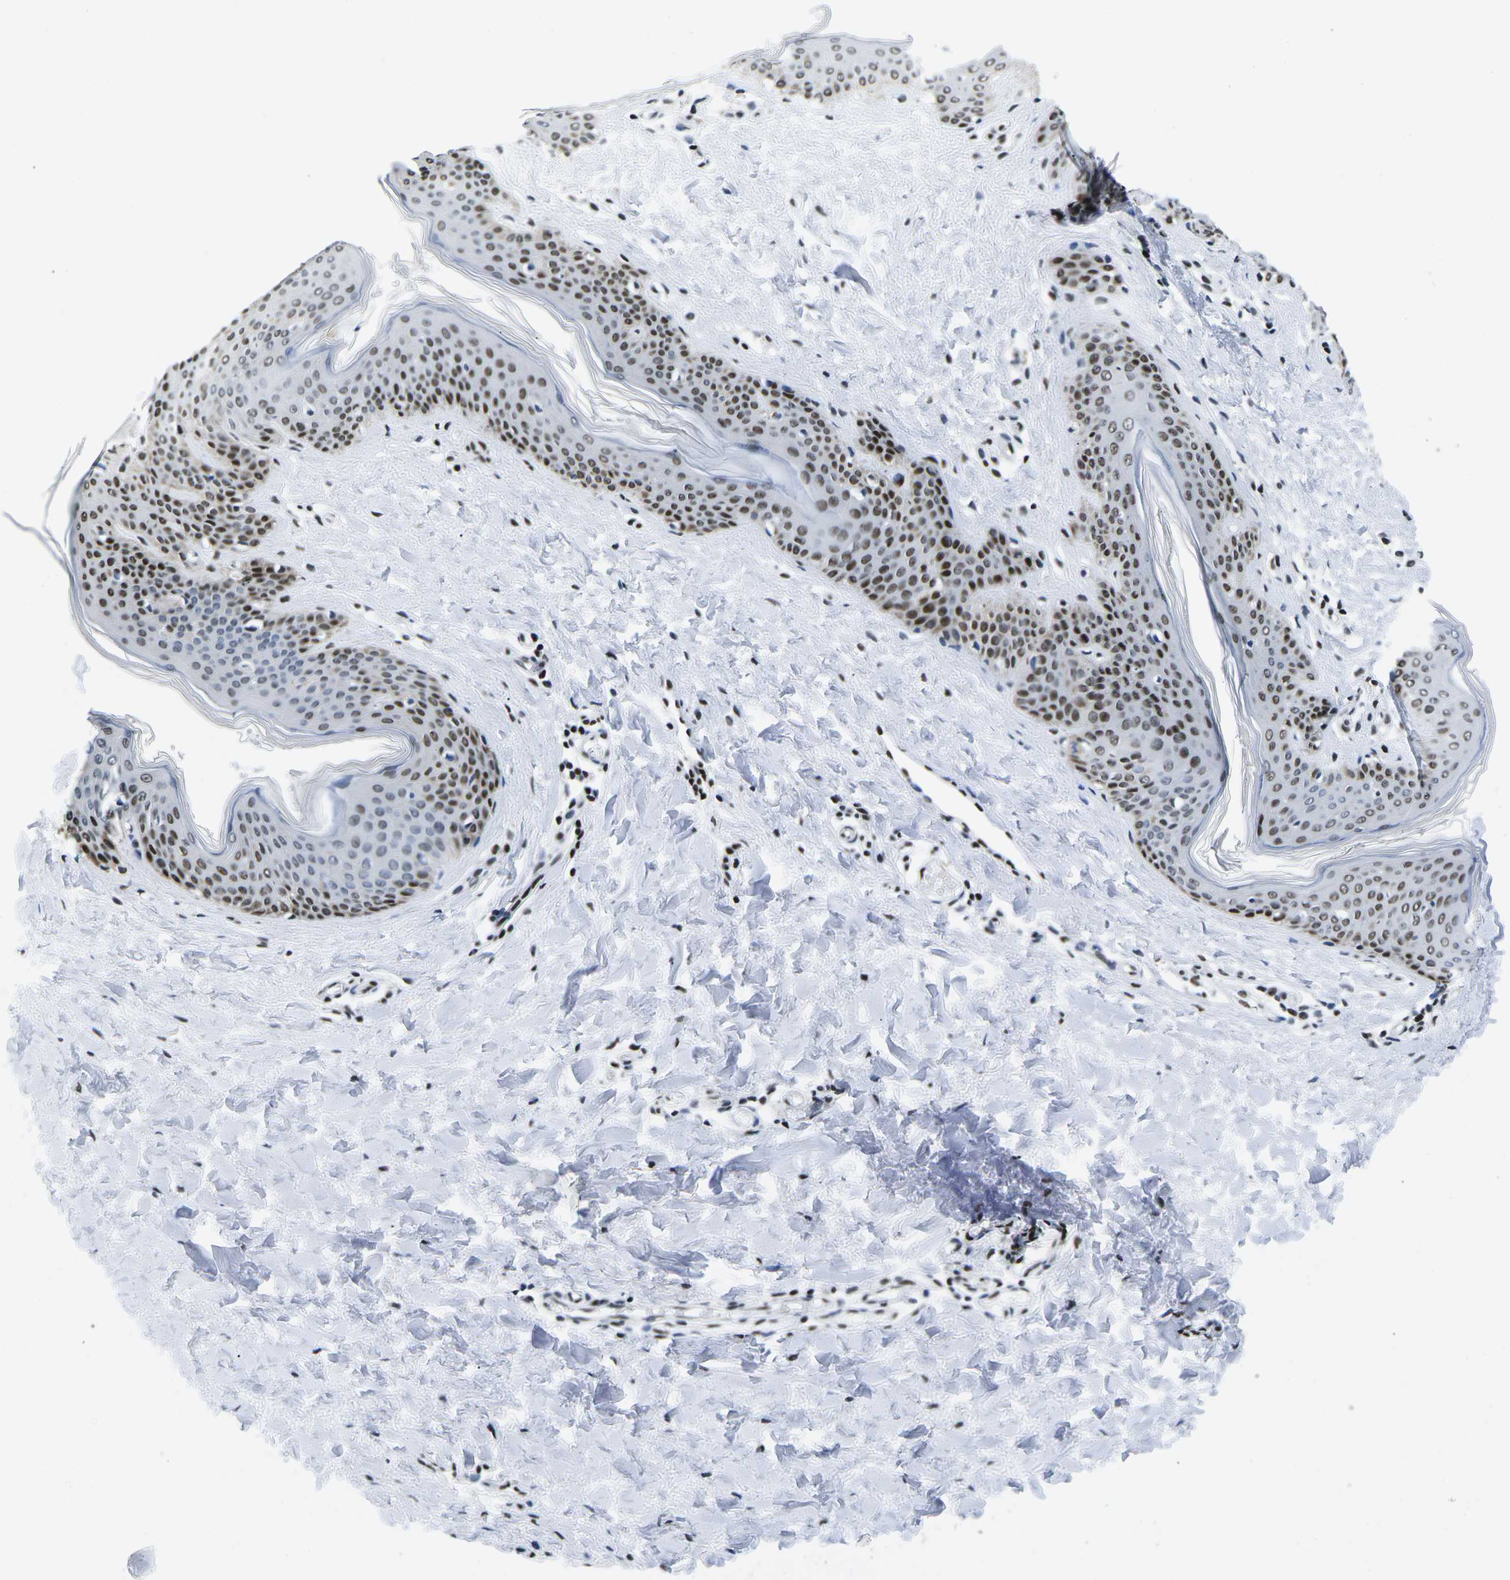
{"staining": {"intensity": "moderate", "quantity": ">75%", "location": "nuclear"}, "tissue": "skin", "cell_type": "Fibroblasts", "image_type": "normal", "snomed": [{"axis": "morphology", "description": "Normal tissue, NOS"}, {"axis": "topography", "description": "Skin"}], "caption": "The immunohistochemical stain shows moderate nuclear staining in fibroblasts of normal skin.", "gene": "ATF1", "patient": {"sex": "female", "age": 17}}